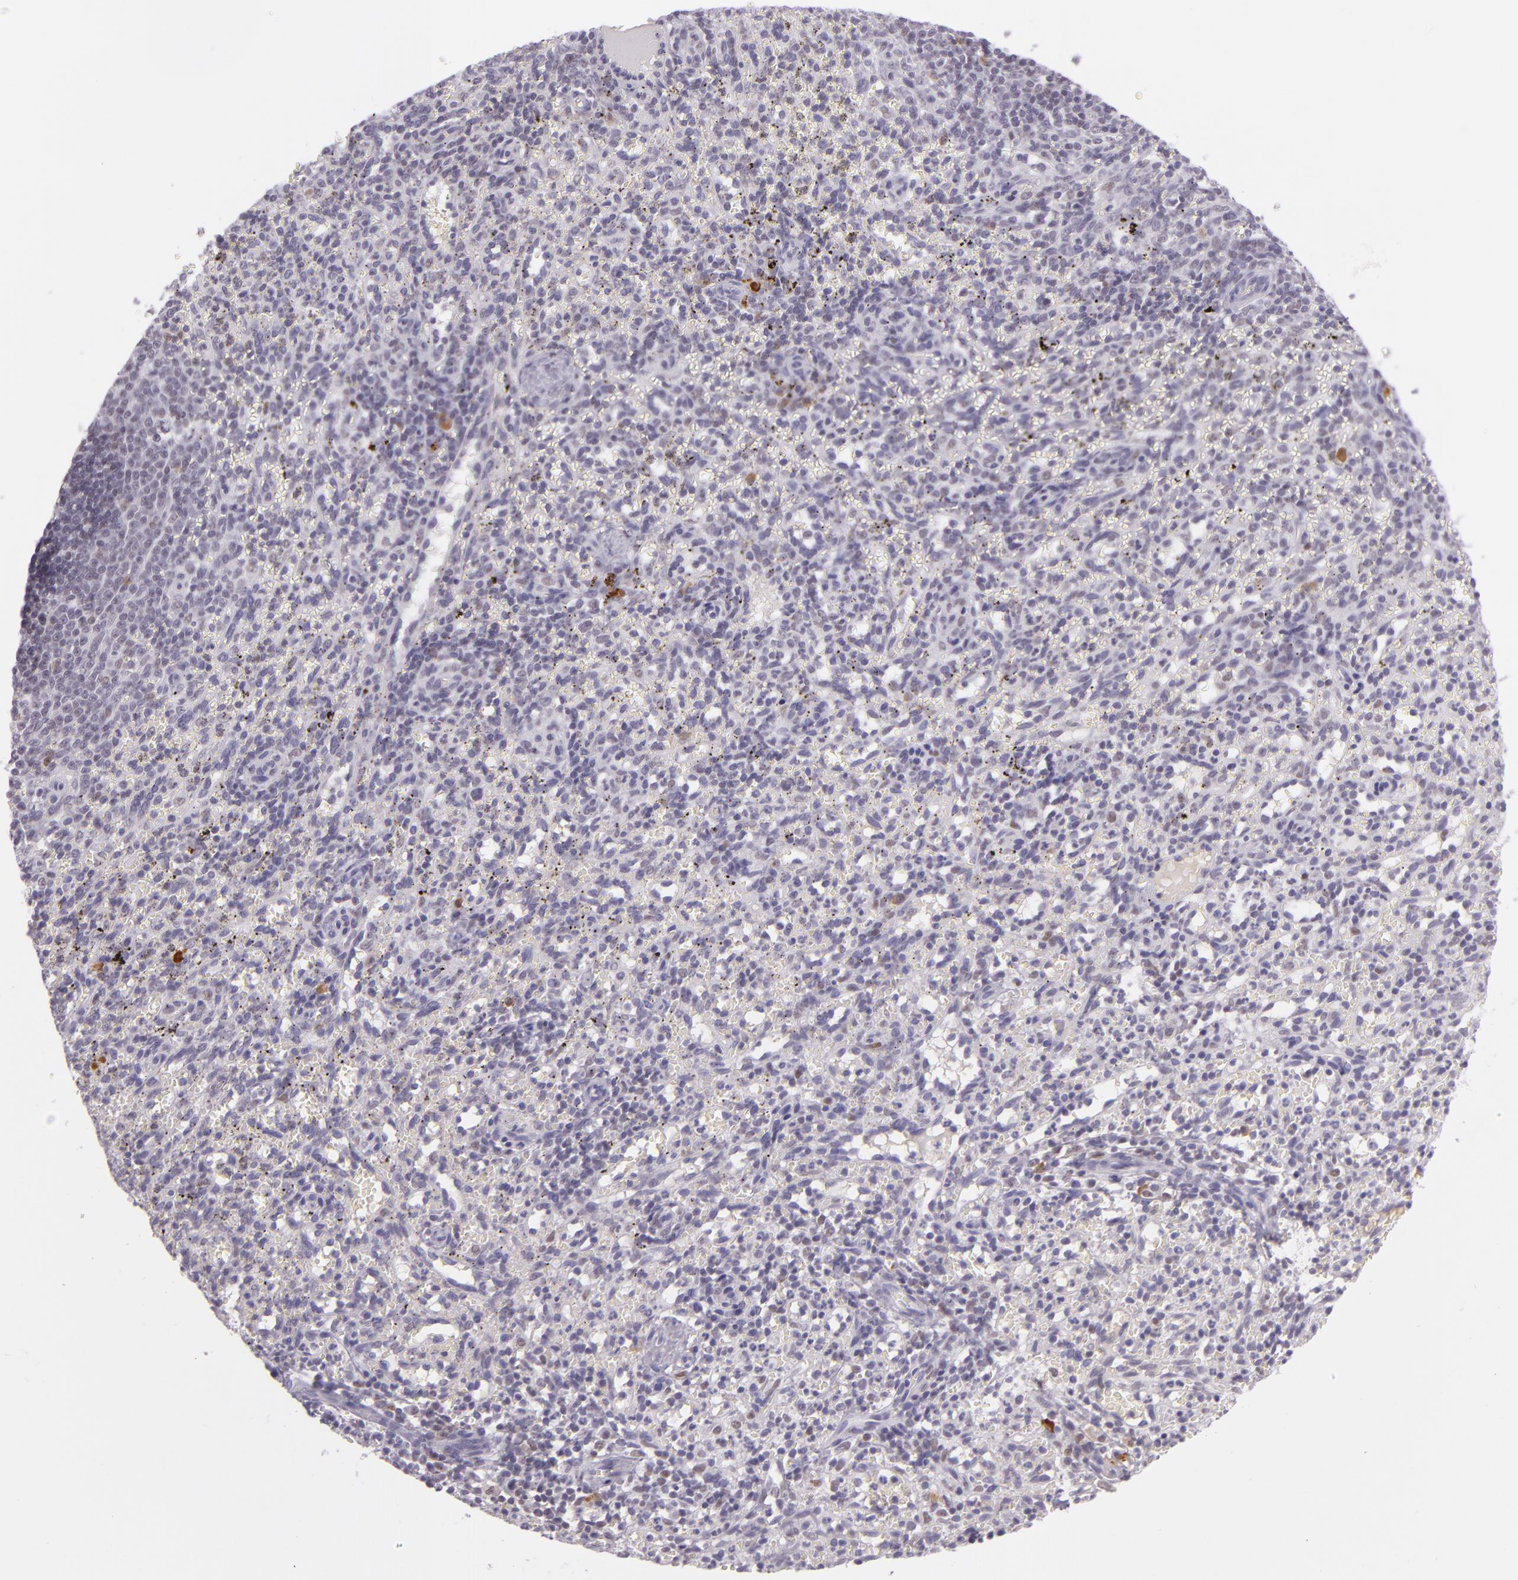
{"staining": {"intensity": "moderate", "quantity": "<25%", "location": "cytoplasmic/membranous"}, "tissue": "spleen", "cell_type": "Cells in red pulp", "image_type": "normal", "snomed": [{"axis": "morphology", "description": "Normal tissue, NOS"}, {"axis": "topography", "description": "Spleen"}], "caption": "Cells in red pulp demonstrate low levels of moderate cytoplasmic/membranous expression in approximately <25% of cells in normal spleen. (brown staining indicates protein expression, while blue staining denotes nuclei).", "gene": "CHEK2", "patient": {"sex": "female", "age": 10}}